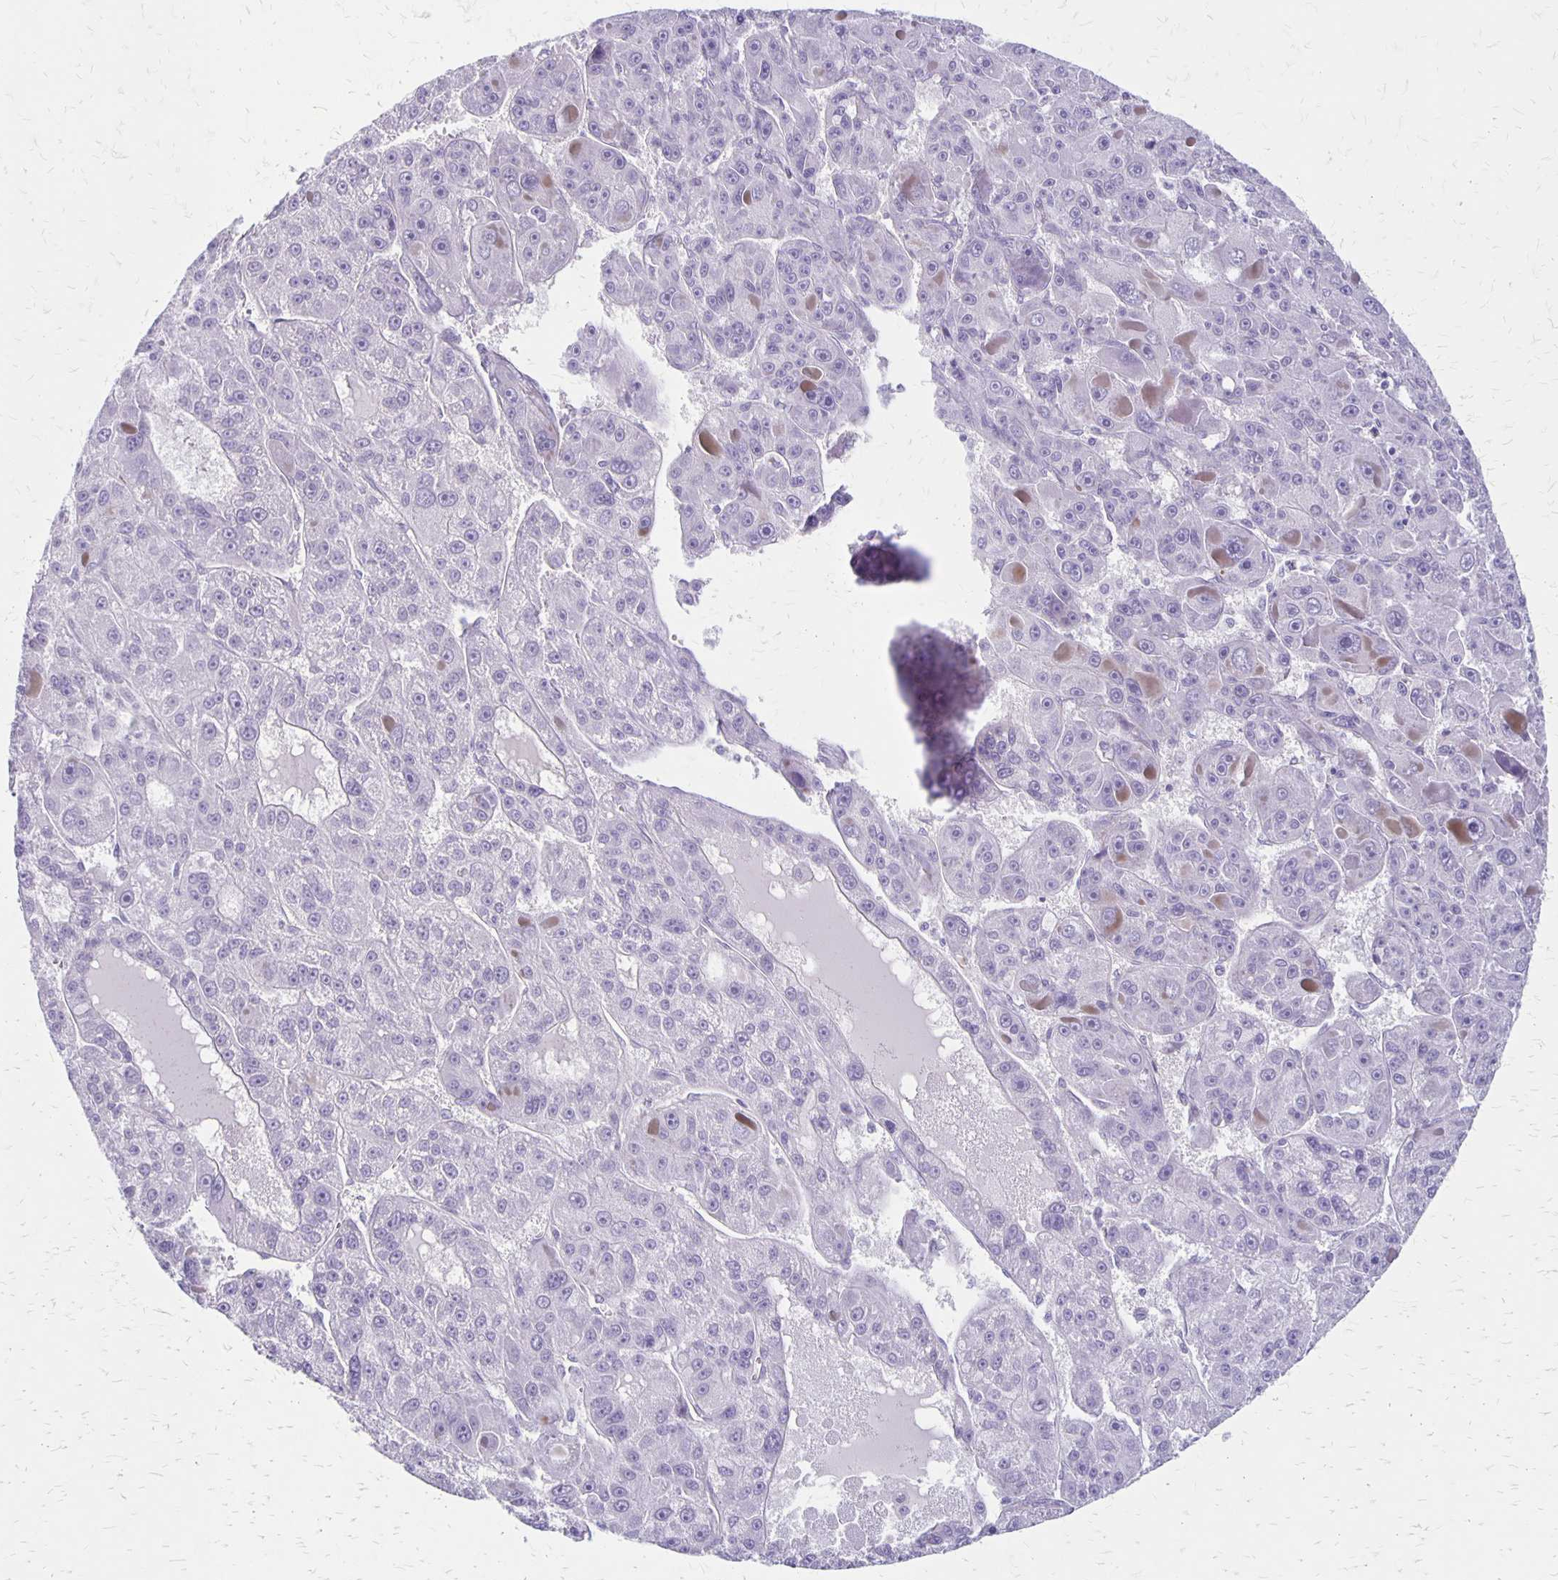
{"staining": {"intensity": "negative", "quantity": "none", "location": "none"}, "tissue": "liver cancer", "cell_type": "Tumor cells", "image_type": "cancer", "snomed": [{"axis": "morphology", "description": "Carcinoma, Hepatocellular, NOS"}, {"axis": "topography", "description": "Liver"}], "caption": "Immunohistochemistry (IHC) image of neoplastic tissue: liver hepatocellular carcinoma stained with DAB exhibits no significant protein staining in tumor cells.", "gene": "HOMER1", "patient": {"sex": "male", "age": 76}}